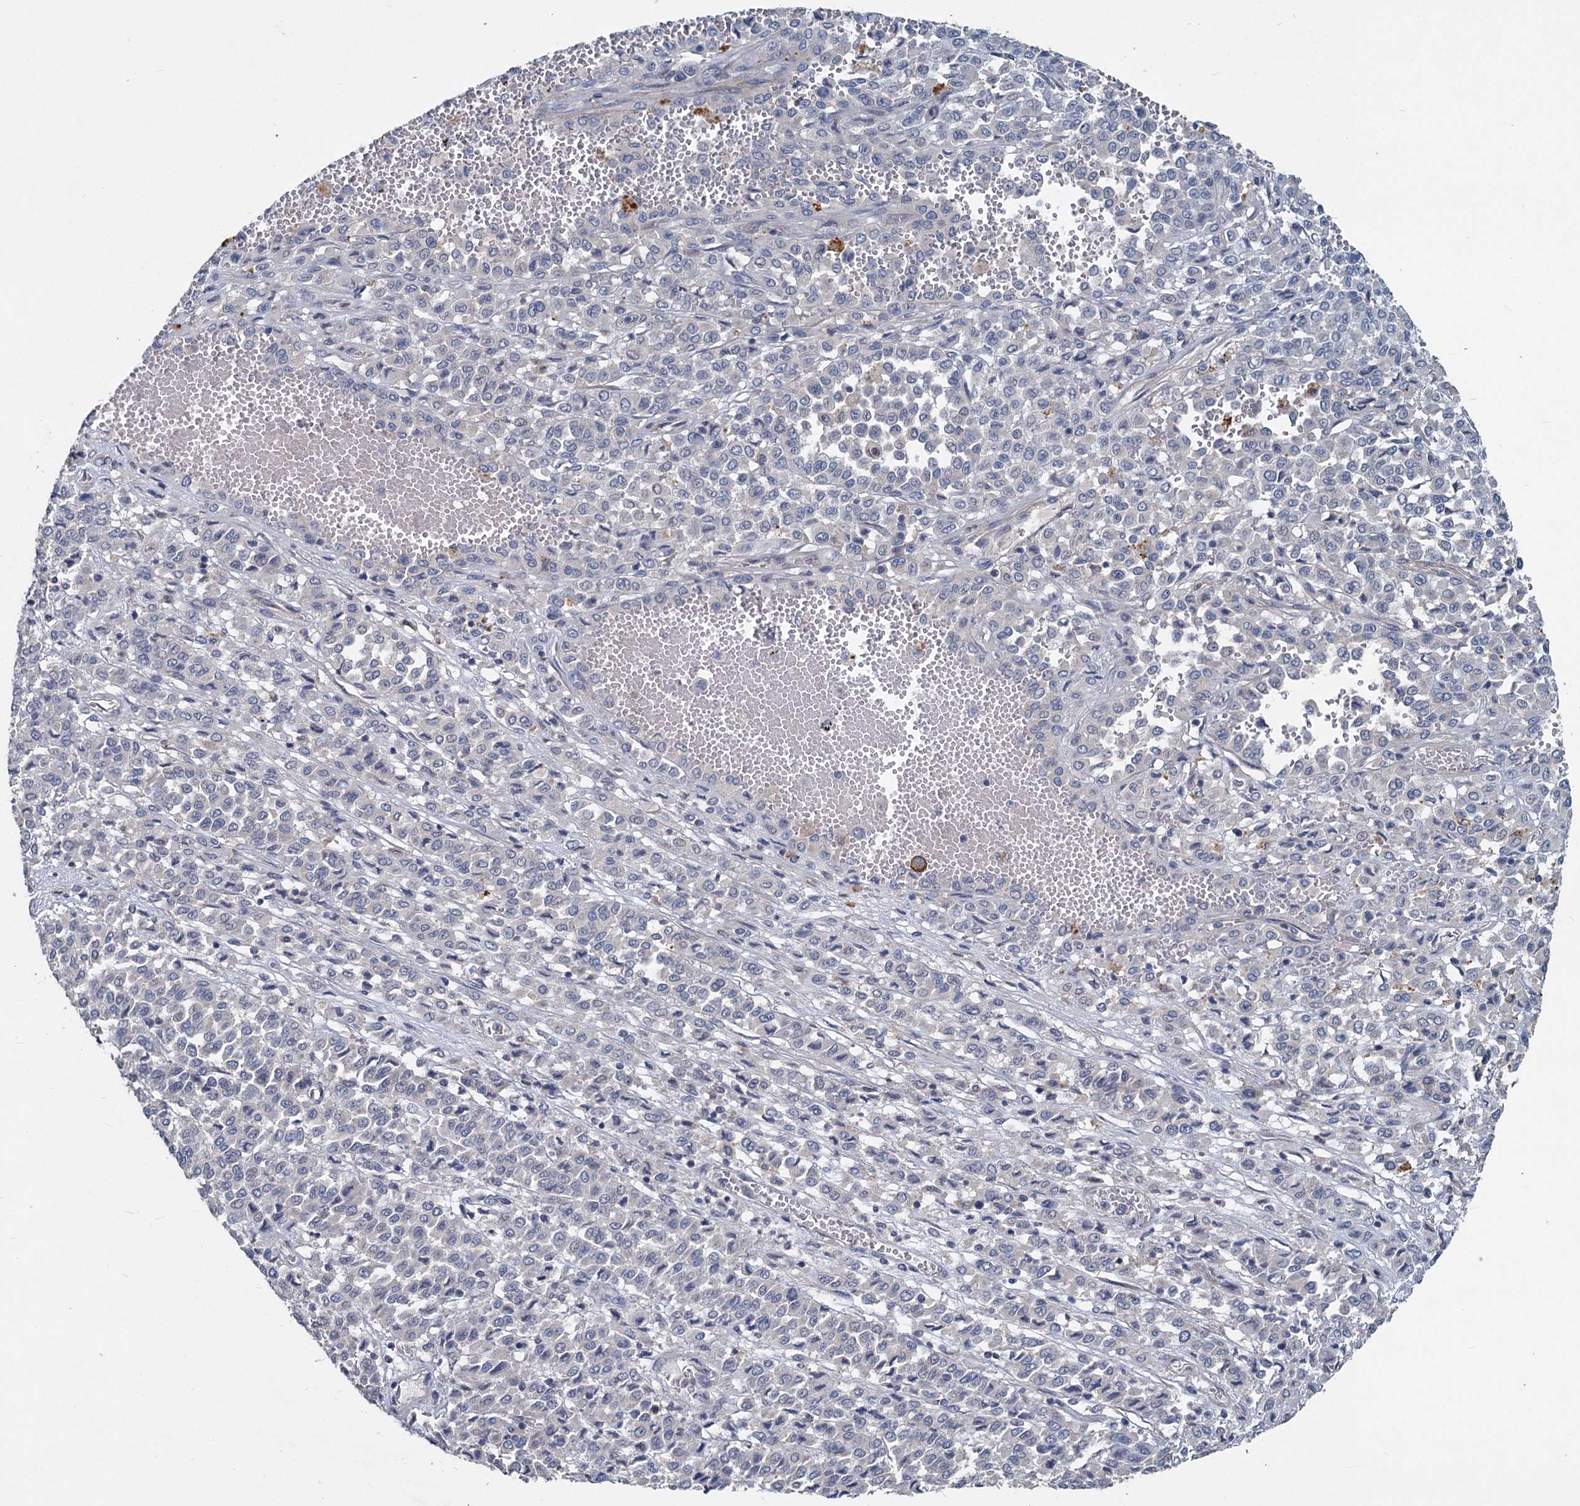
{"staining": {"intensity": "negative", "quantity": "none", "location": "none"}, "tissue": "melanoma", "cell_type": "Tumor cells", "image_type": "cancer", "snomed": [{"axis": "morphology", "description": "Malignant melanoma, Metastatic site"}, {"axis": "topography", "description": "Pancreas"}], "caption": "There is no significant expression in tumor cells of melanoma. The staining was performed using DAB to visualize the protein expression in brown, while the nuclei were stained in blue with hematoxylin (Magnification: 20x).", "gene": "SLC2A7", "patient": {"sex": "female", "age": 30}}